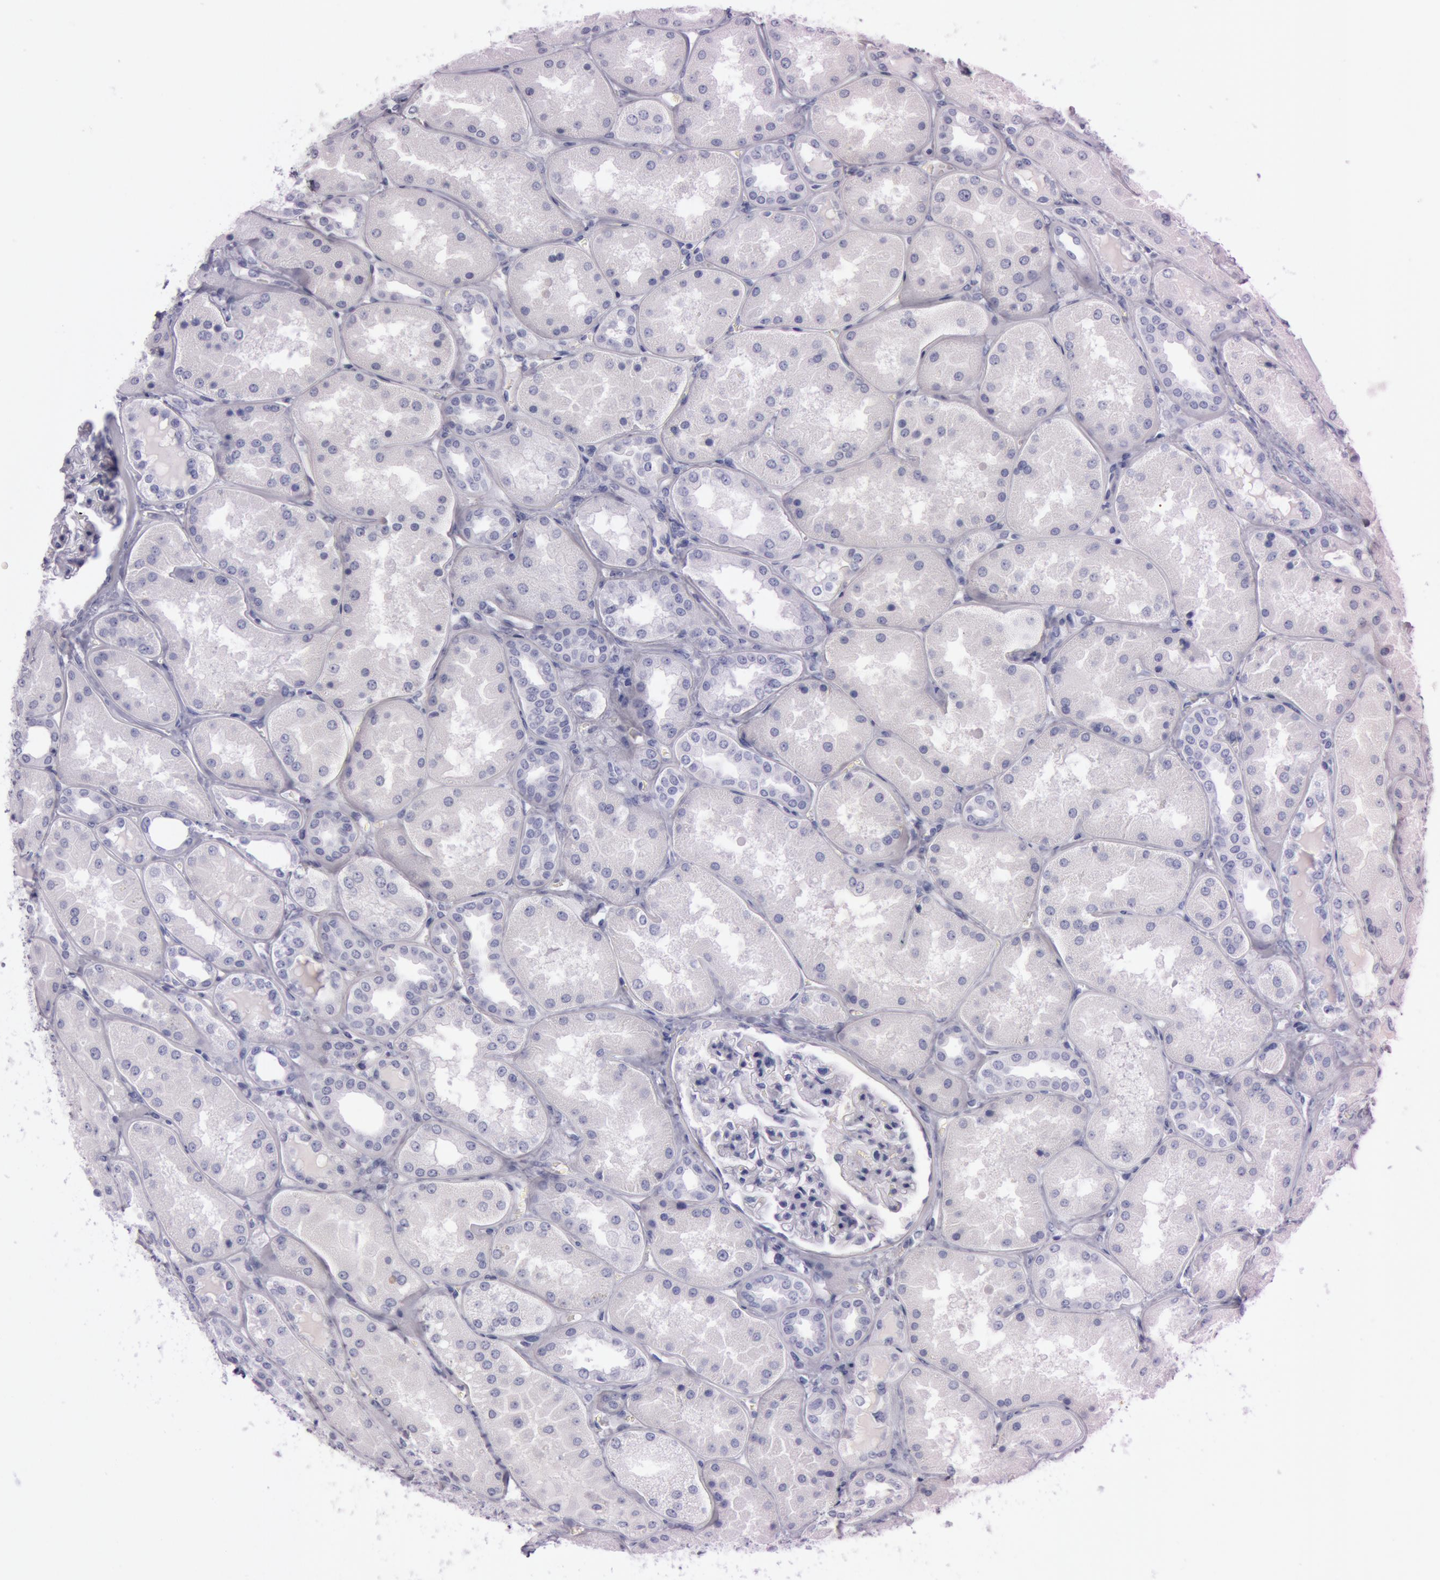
{"staining": {"intensity": "negative", "quantity": "none", "location": "none"}, "tissue": "kidney", "cell_type": "Cells in glomeruli", "image_type": "normal", "snomed": [{"axis": "morphology", "description": "Normal tissue, NOS"}, {"axis": "topography", "description": "Kidney"}], "caption": "An IHC image of unremarkable kidney is shown. There is no staining in cells in glomeruli of kidney. Nuclei are stained in blue.", "gene": "S100A7", "patient": {"sex": "female", "age": 56}}